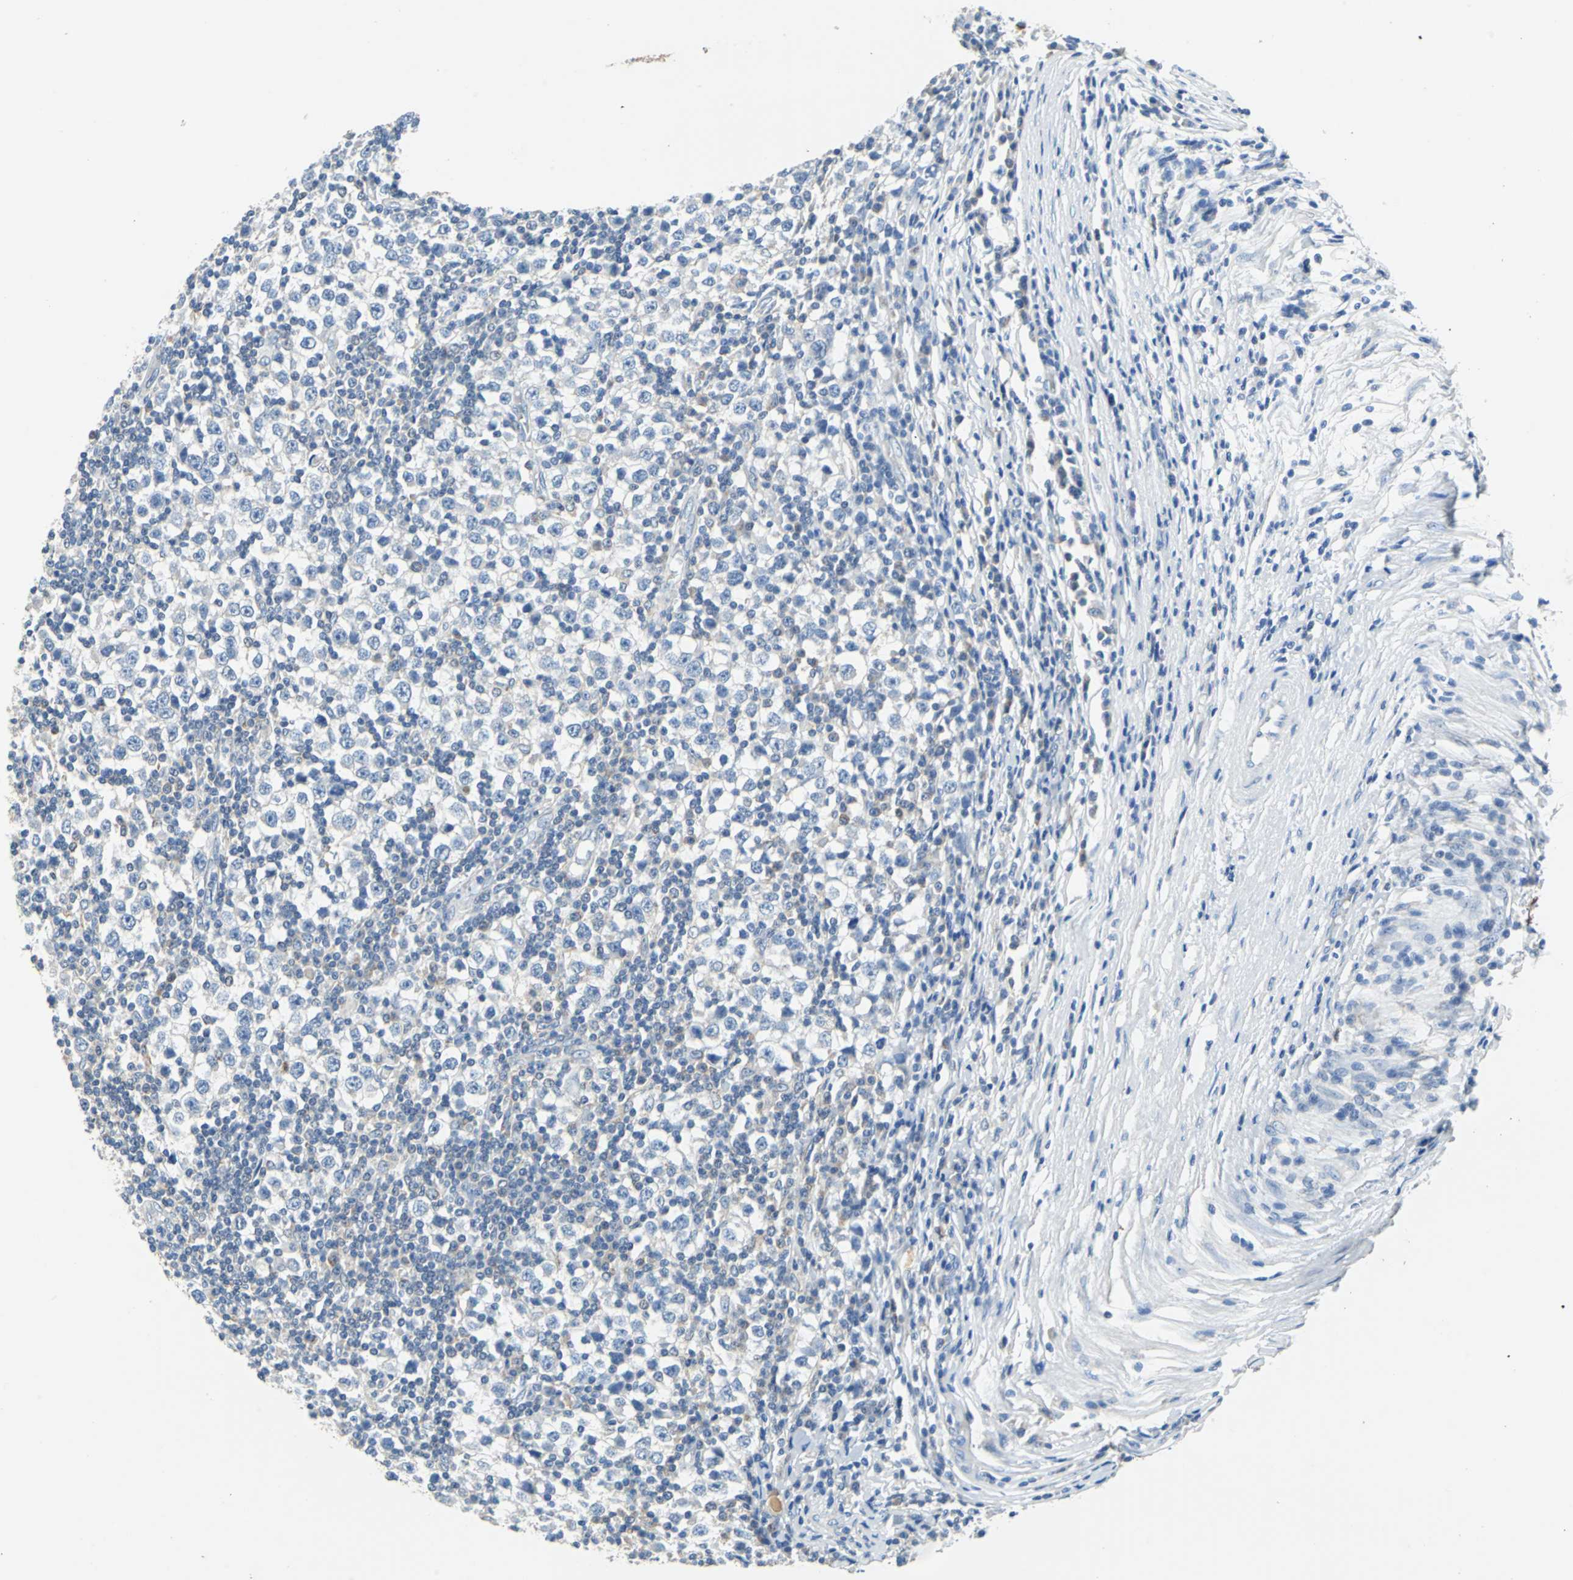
{"staining": {"intensity": "negative", "quantity": "none", "location": "none"}, "tissue": "testis cancer", "cell_type": "Tumor cells", "image_type": "cancer", "snomed": [{"axis": "morphology", "description": "Seminoma, NOS"}, {"axis": "topography", "description": "Testis"}], "caption": "Immunohistochemistry micrograph of neoplastic tissue: human testis cancer stained with DAB demonstrates no significant protein staining in tumor cells. (Stains: DAB (3,3'-diaminobenzidine) IHC with hematoxylin counter stain, Microscopy: brightfield microscopy at high magnification).", "gene": "TEX264", "patient": {"sex": "male", "age": 65}}